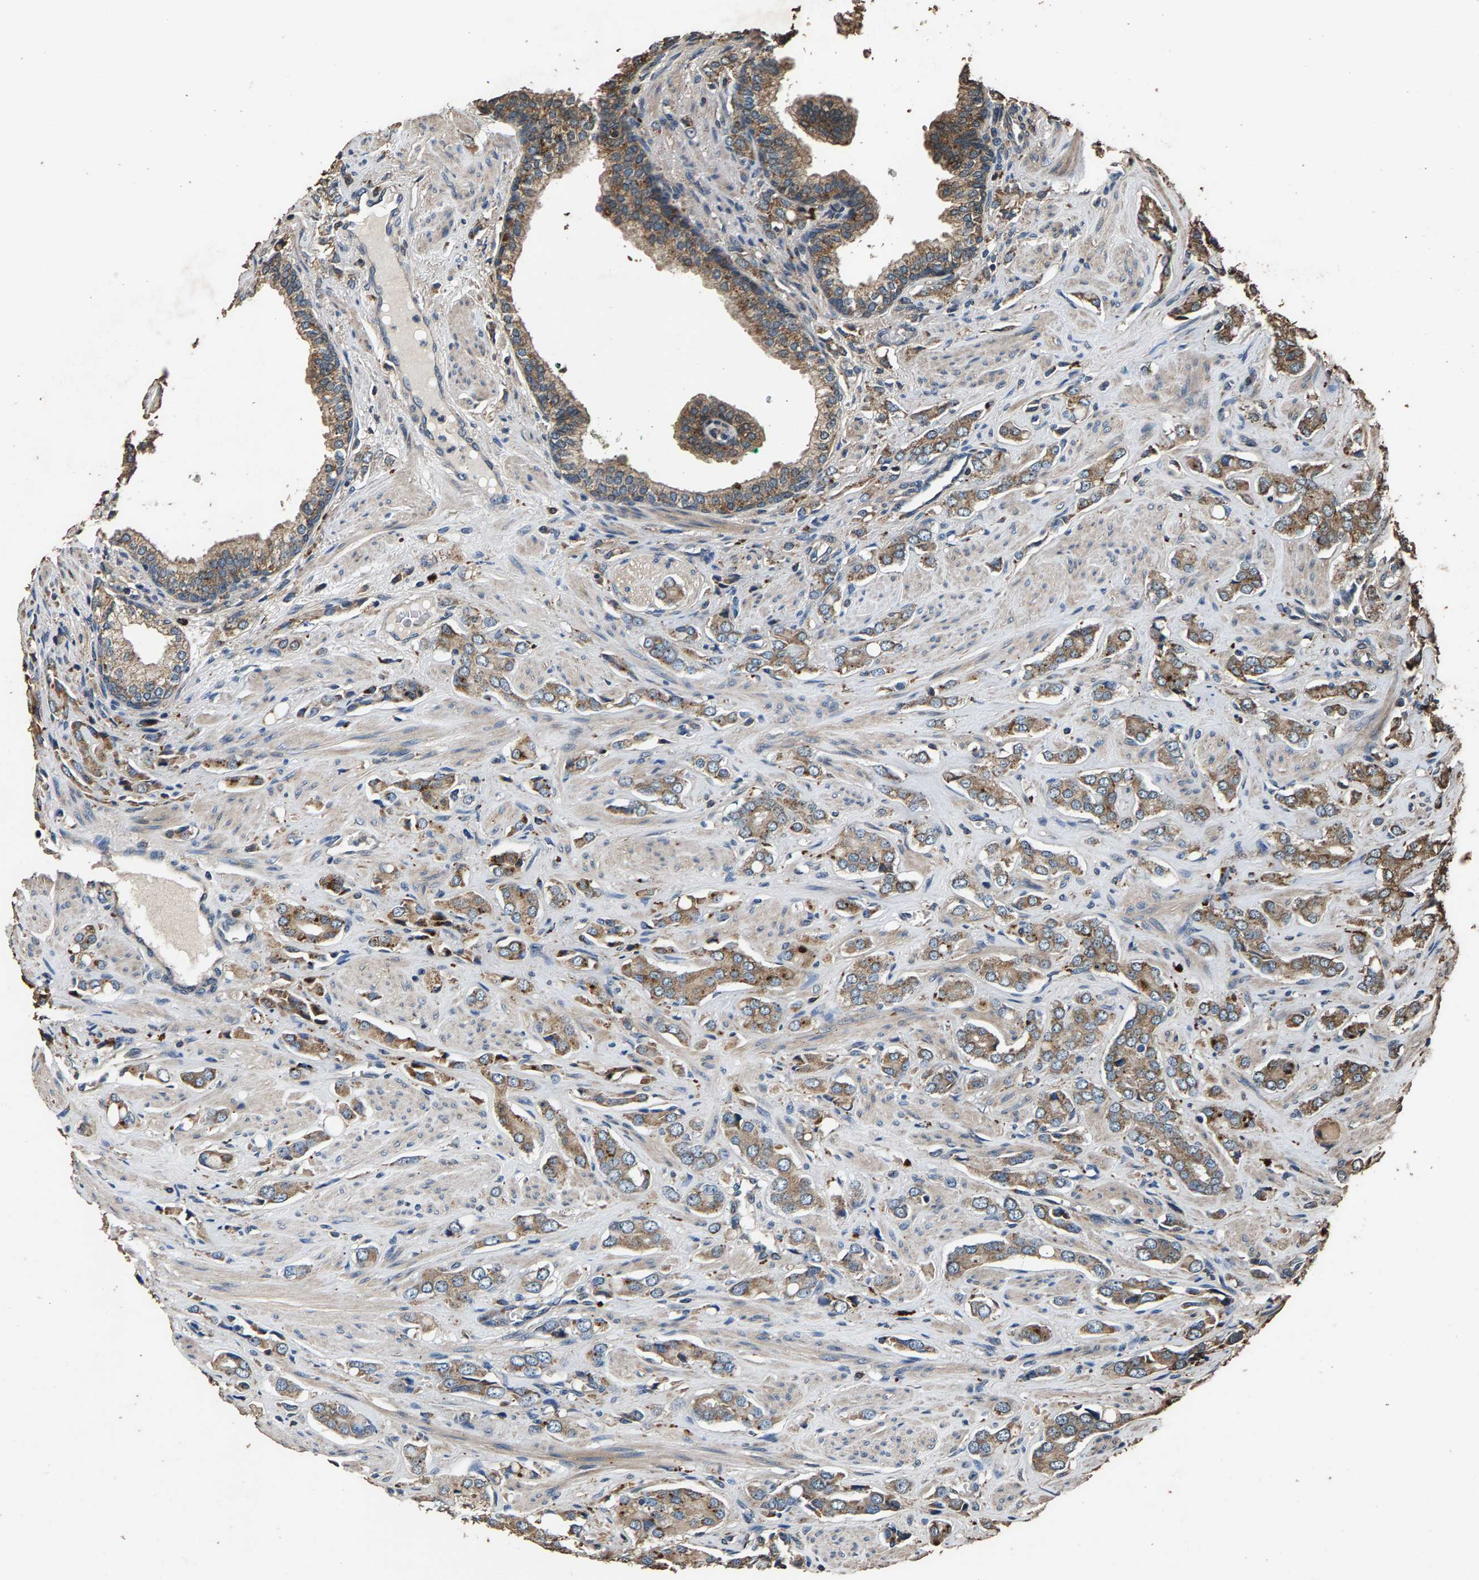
{"staining": {"intensity": "weak", "quantity": ">75%", "location": "cytoplasmic/membranous"}, "tissue": "prostate cancer", "cell_type": "Tumor cells", "image_type": "cancer", "snomed": [{"axis": "morphology", "description": "Adenocarcinoma, High grade"}, {"axis": "topography", "description": "Prostate"}], "caption": "Immunohistochemical staining of adenocarcinoma (high-grade) (prostate) shows low levels of weak cytoplasmic/membranous expression in about >75% of tumor cells. Using DAB (brown) and hematoxylin (blue) stains, captured at high magnification using brightfield microscopy.", "gene": "MRPL27", "patient": {"sex": "male", "age": 52}}